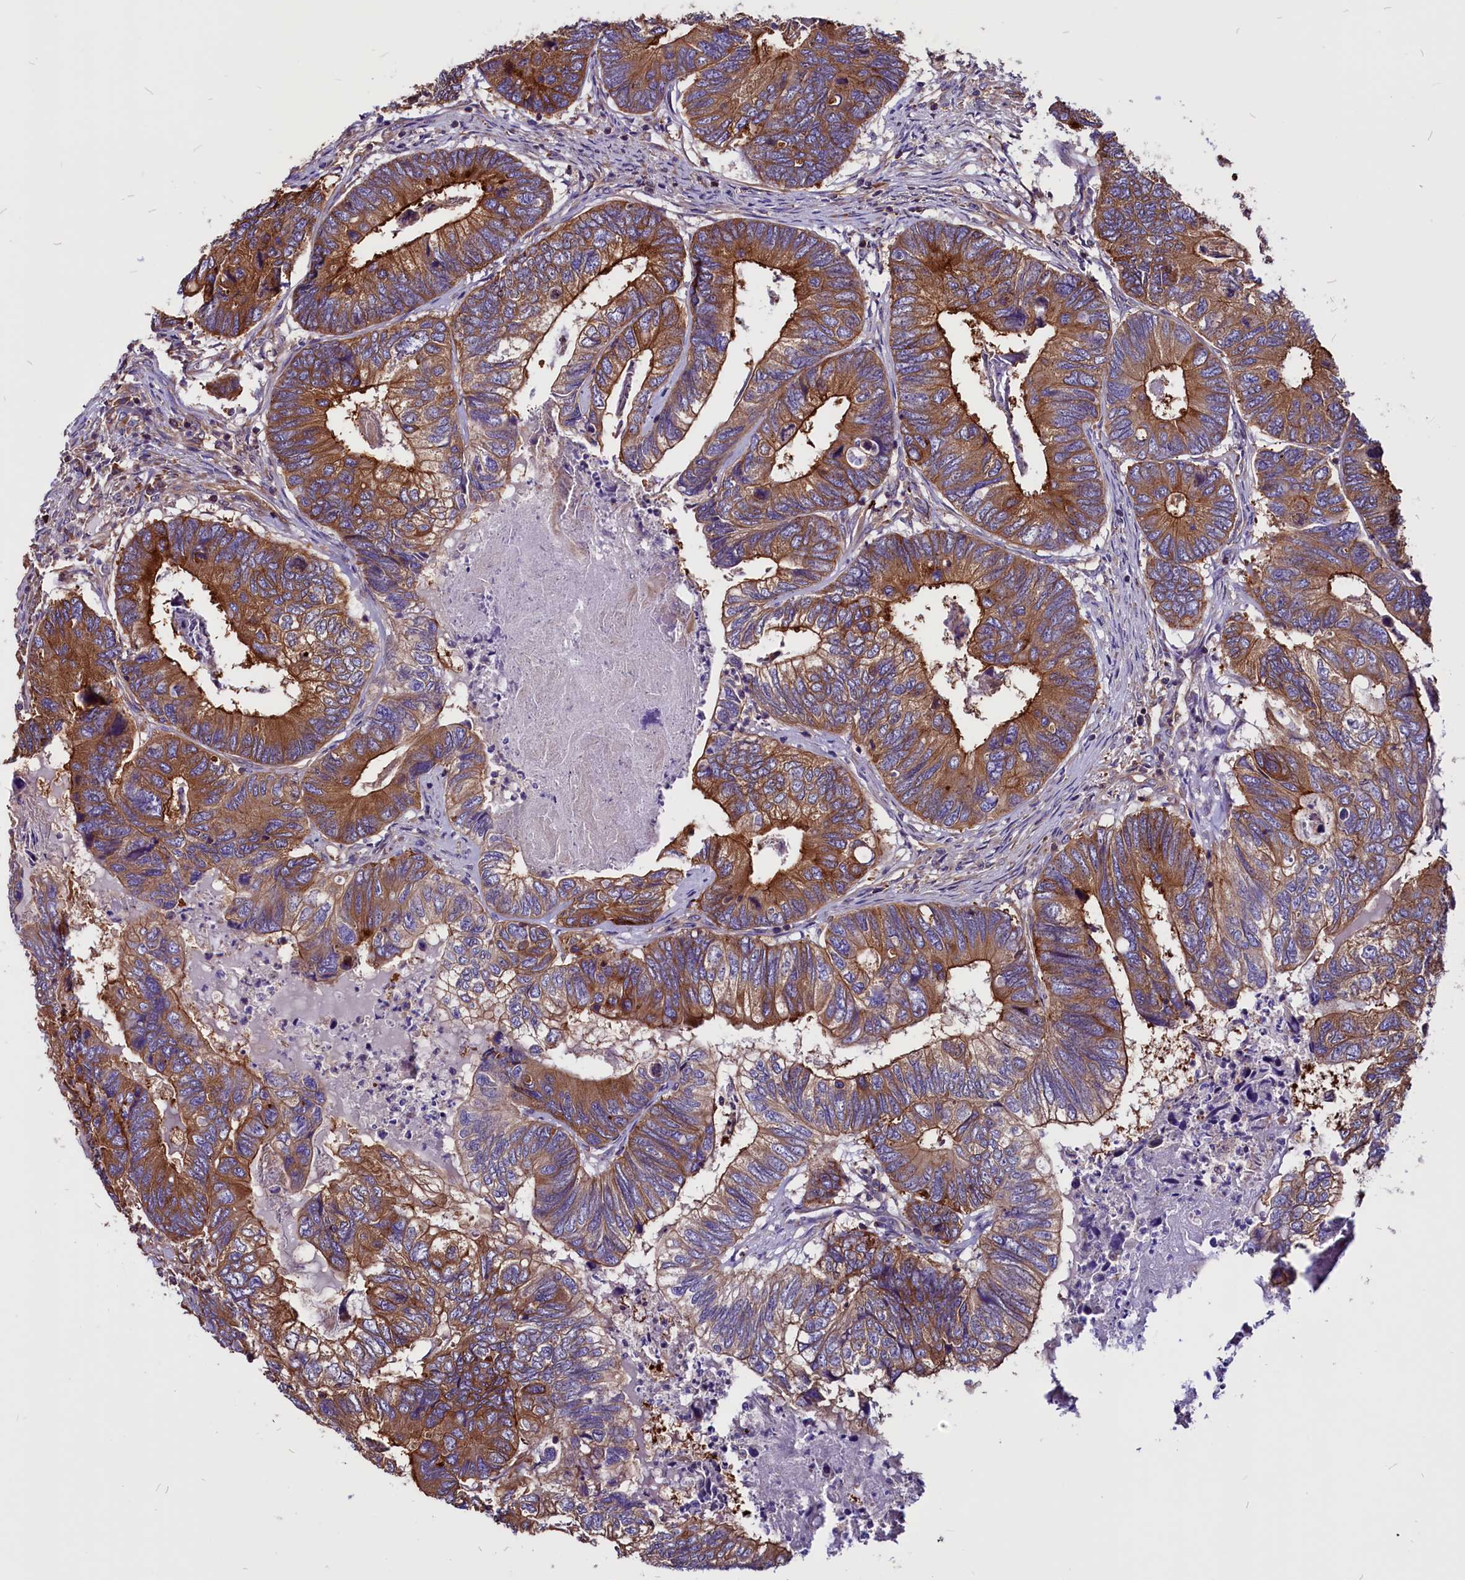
{"staining": {"intensity": "moderate", "quantity": ">75%", "location": "cytoplasmic/membranous"}, "tissue": "colorectal cancer", "cell_type": "Tumor cells", "image_type": "cancer", "snomed": [{"axis": "morphology", "description": "Adenocarcinoma, NOS"}, {"axis": "topography", "description": "Colon"}], "caption": "High-magnification brightfield microscopy of colorectal cancer stained with DAB (brown) and counterstained with hematoxylin (blue). tumor cells exhibit moderate cytoplasmic/membranous positivity is appreciated in about>75% of cells.", "gene": "EIF3G", "patient": {"sex": "female", "age": 67}}